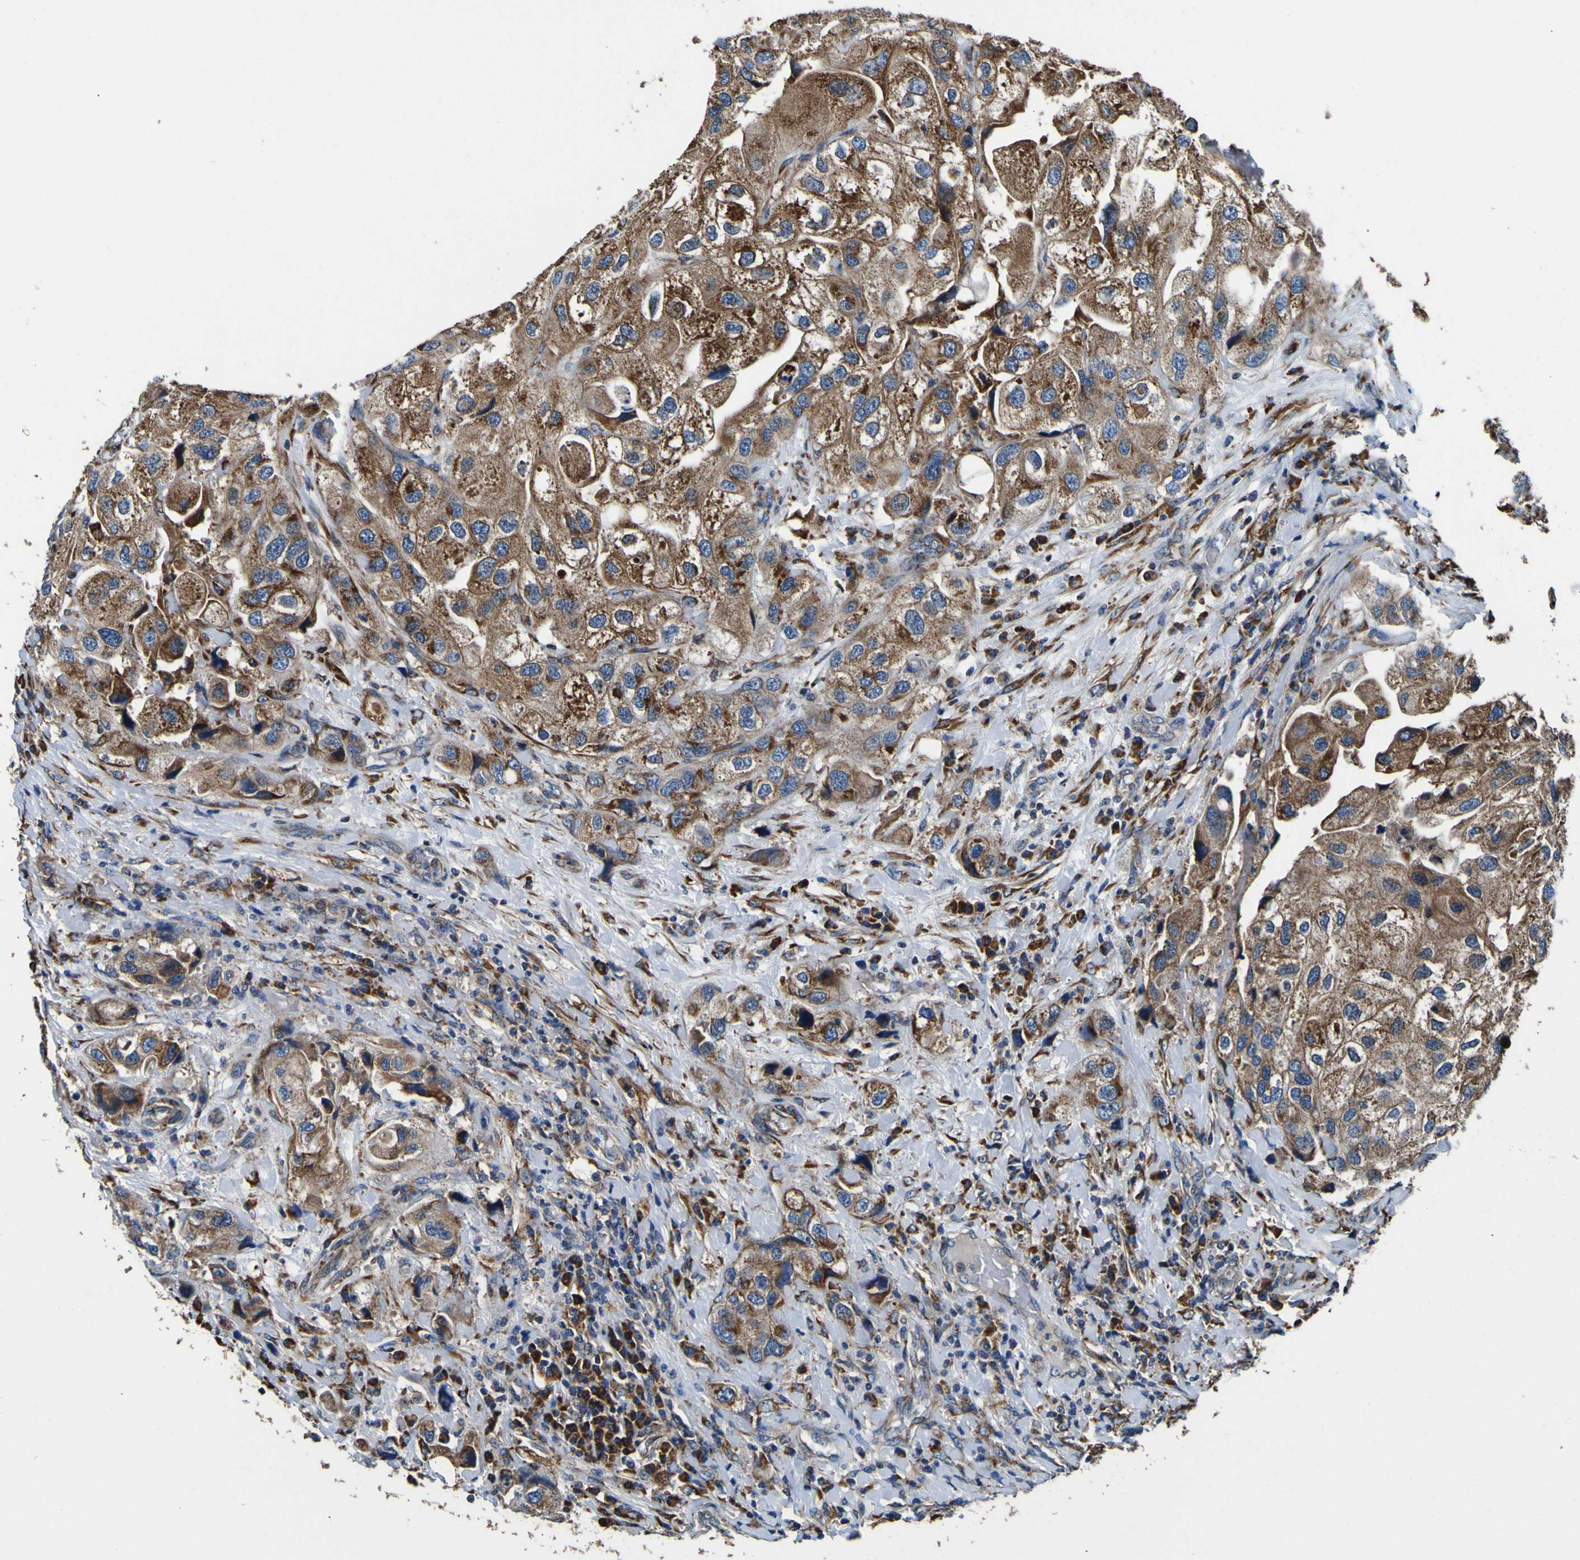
{"staining": {"intensity": "moderate", "quantity": ">75%", "location": "cytoplasmic/membranous"}, "tissue": "urothelial cancer", "cell_type": "Tumor cells", "image_type": "cancer", "snomed": [{"axis": "morphology", "description": "Urothelial carcinoma, High grade"}, {"axis": "topography", "description": "Urinary bladder"}], "caption": "Protein staining of urothelial carcinoma (high-grade) tissue exhibits moderate cytoplasmic/membranous positivity in about >75% of tumor cells.", "gene": "INPP5A", "patient": {"sex": "female", "age": 64}}